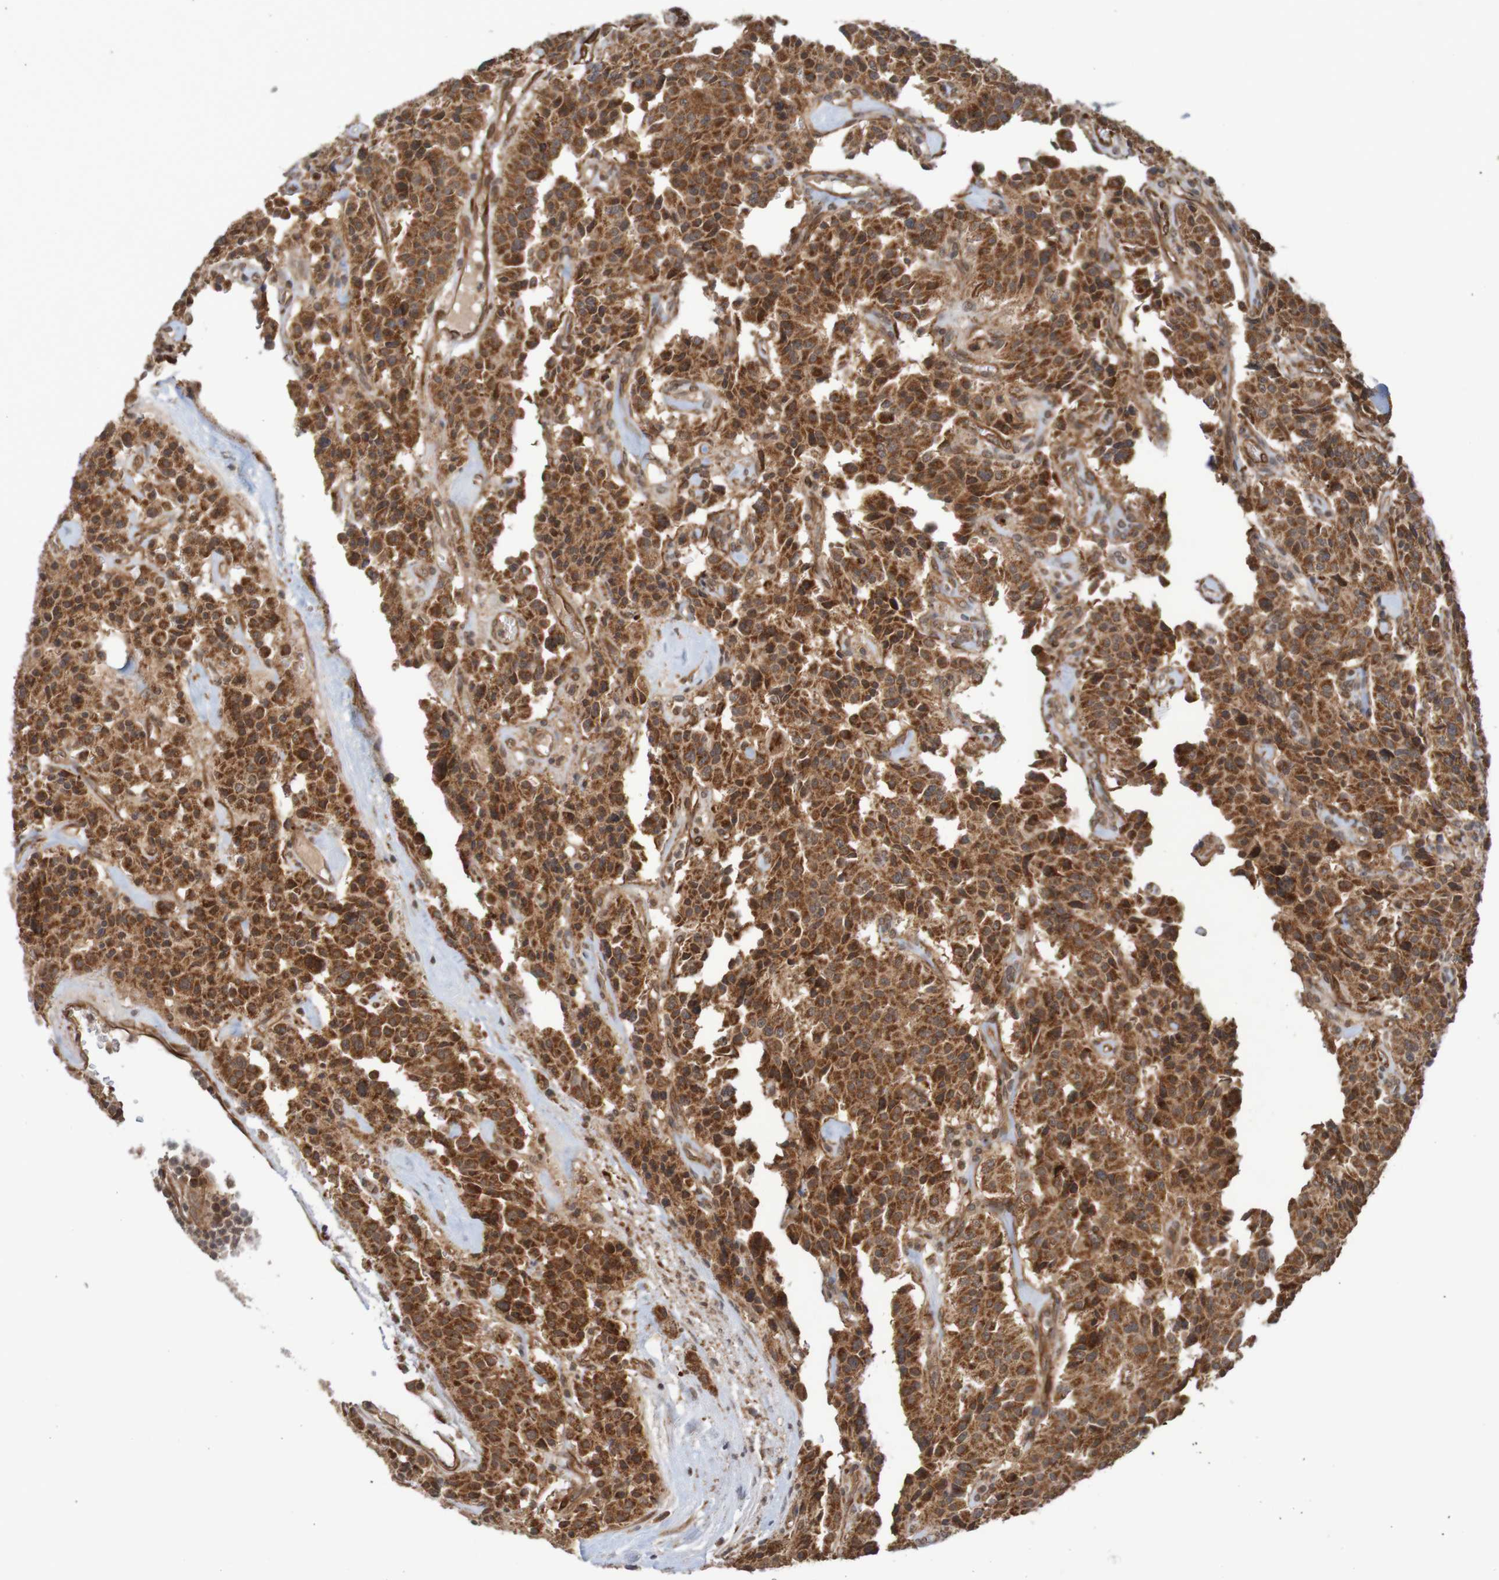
{"staining": {"intensity": "strong", "quantity": ">75%", "location": "cytoplasmic/membranous"}, "tissue": "carcinoid", "cell_type": "Tumor cells", "image_type": "cancer", "snomed": [{"axis": "morphology", "description": "Carcinoid, malignant, NOS"}, {"axis": "topography", "description": "Lung"}], "caption": "Human carcinoid stained with a brown dye exhibits strong cytoplasmic/membranous positive expression in approximately >75% of tumor cells.", "gene": "MRPL52", "patient": {"sex": "male", "age": 30}}